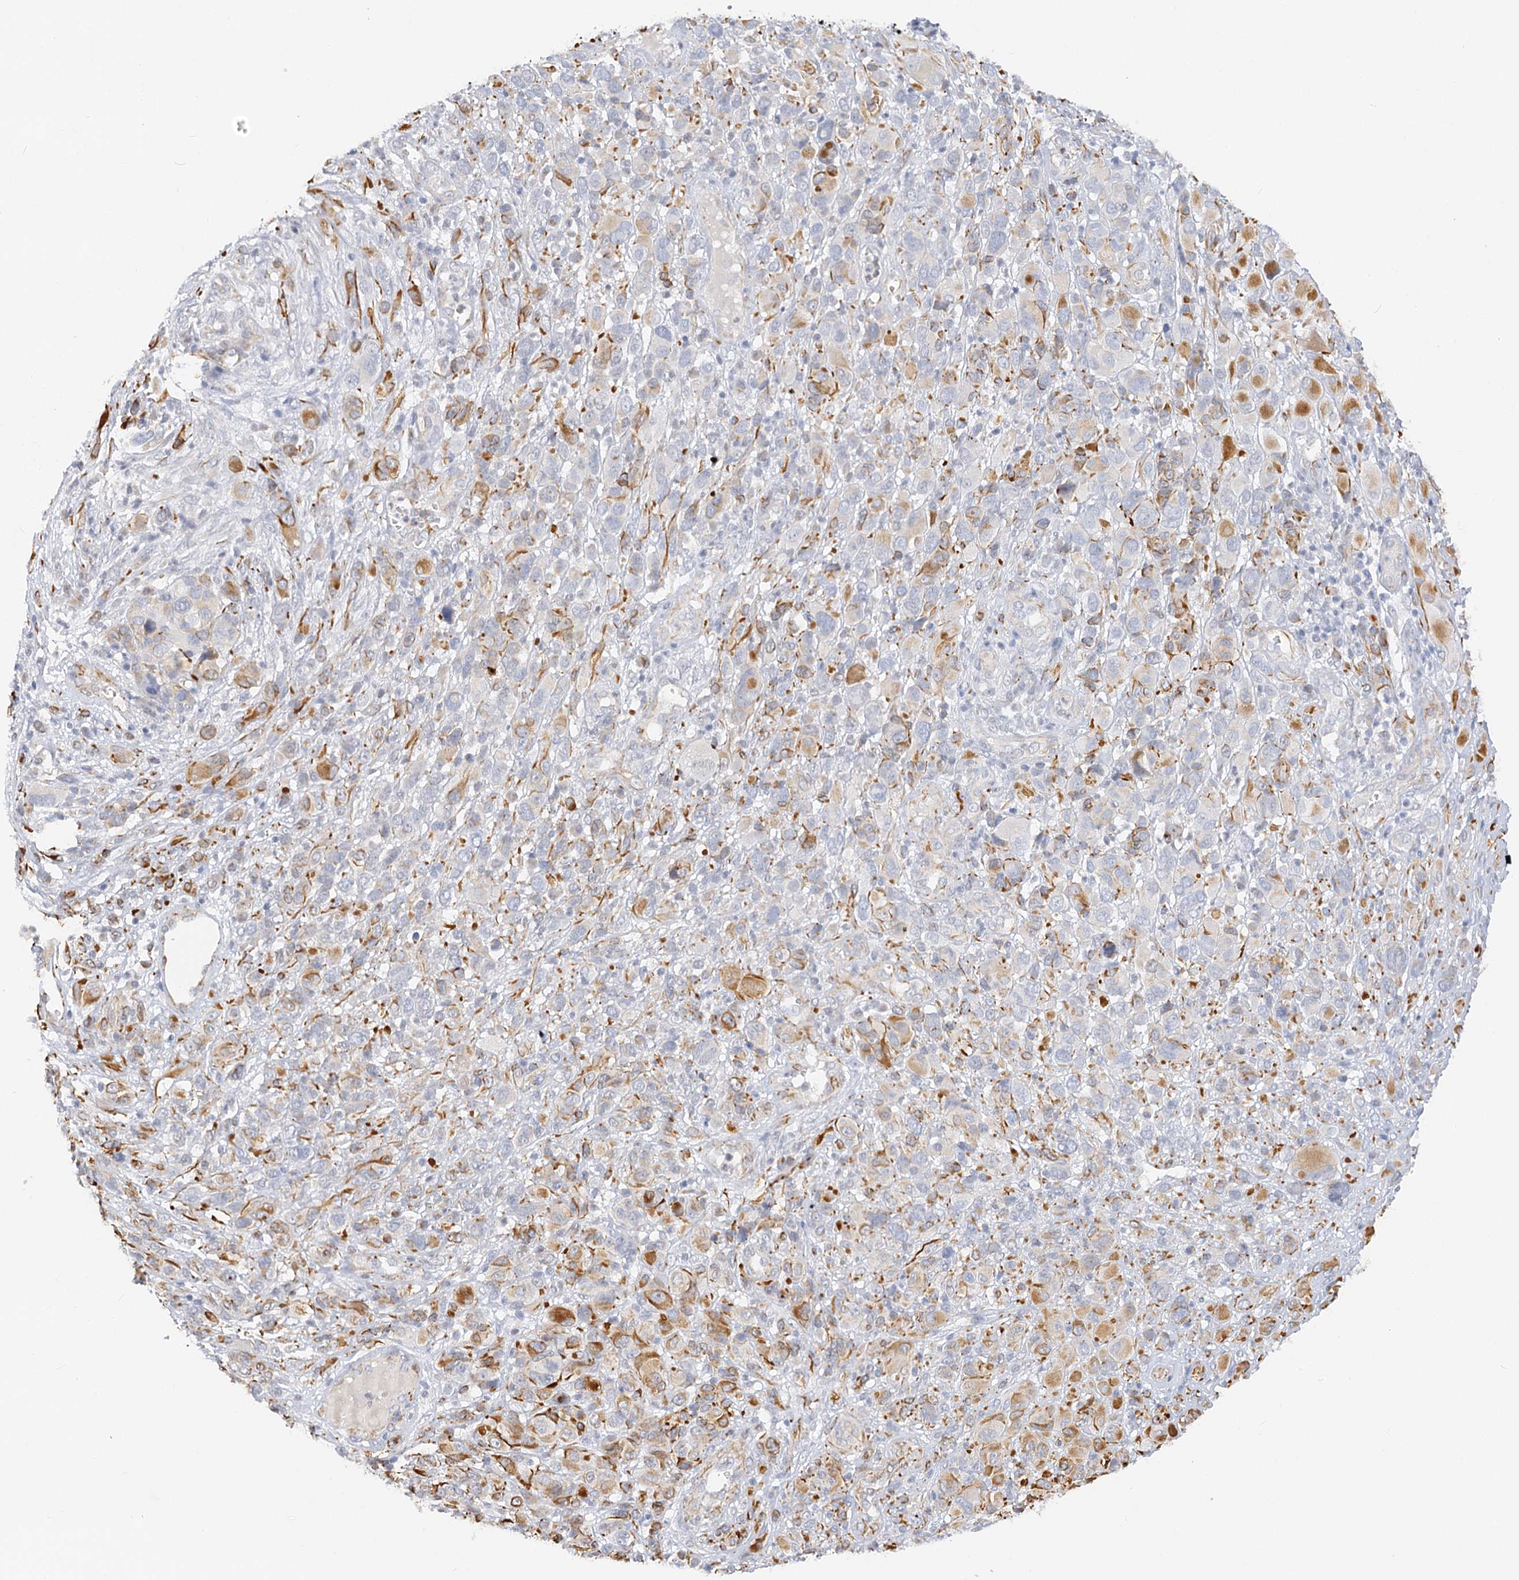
{"staining": {"intensity": "weak", "quantity": "<25%", "location": "cytoplasmic/membranous"}, "tissue": "melanoma", "cell_type": "Tumor cells", "image_type": "cancer", "snomed": [{"axis": "morphology", "description": "Malignant melanoma, NOS"}, {"axis": "topography", "description": "Skin of trunk"}], "caption": "The IHC image has no significant positivity in tumor cells of melanoma tissue. (DAB (3,3'-diaminobenzidine) immunohistochemistry (IHC), high magnification).", "gene": "NELL2", "patient": {"sex": "male", "age": 71}}